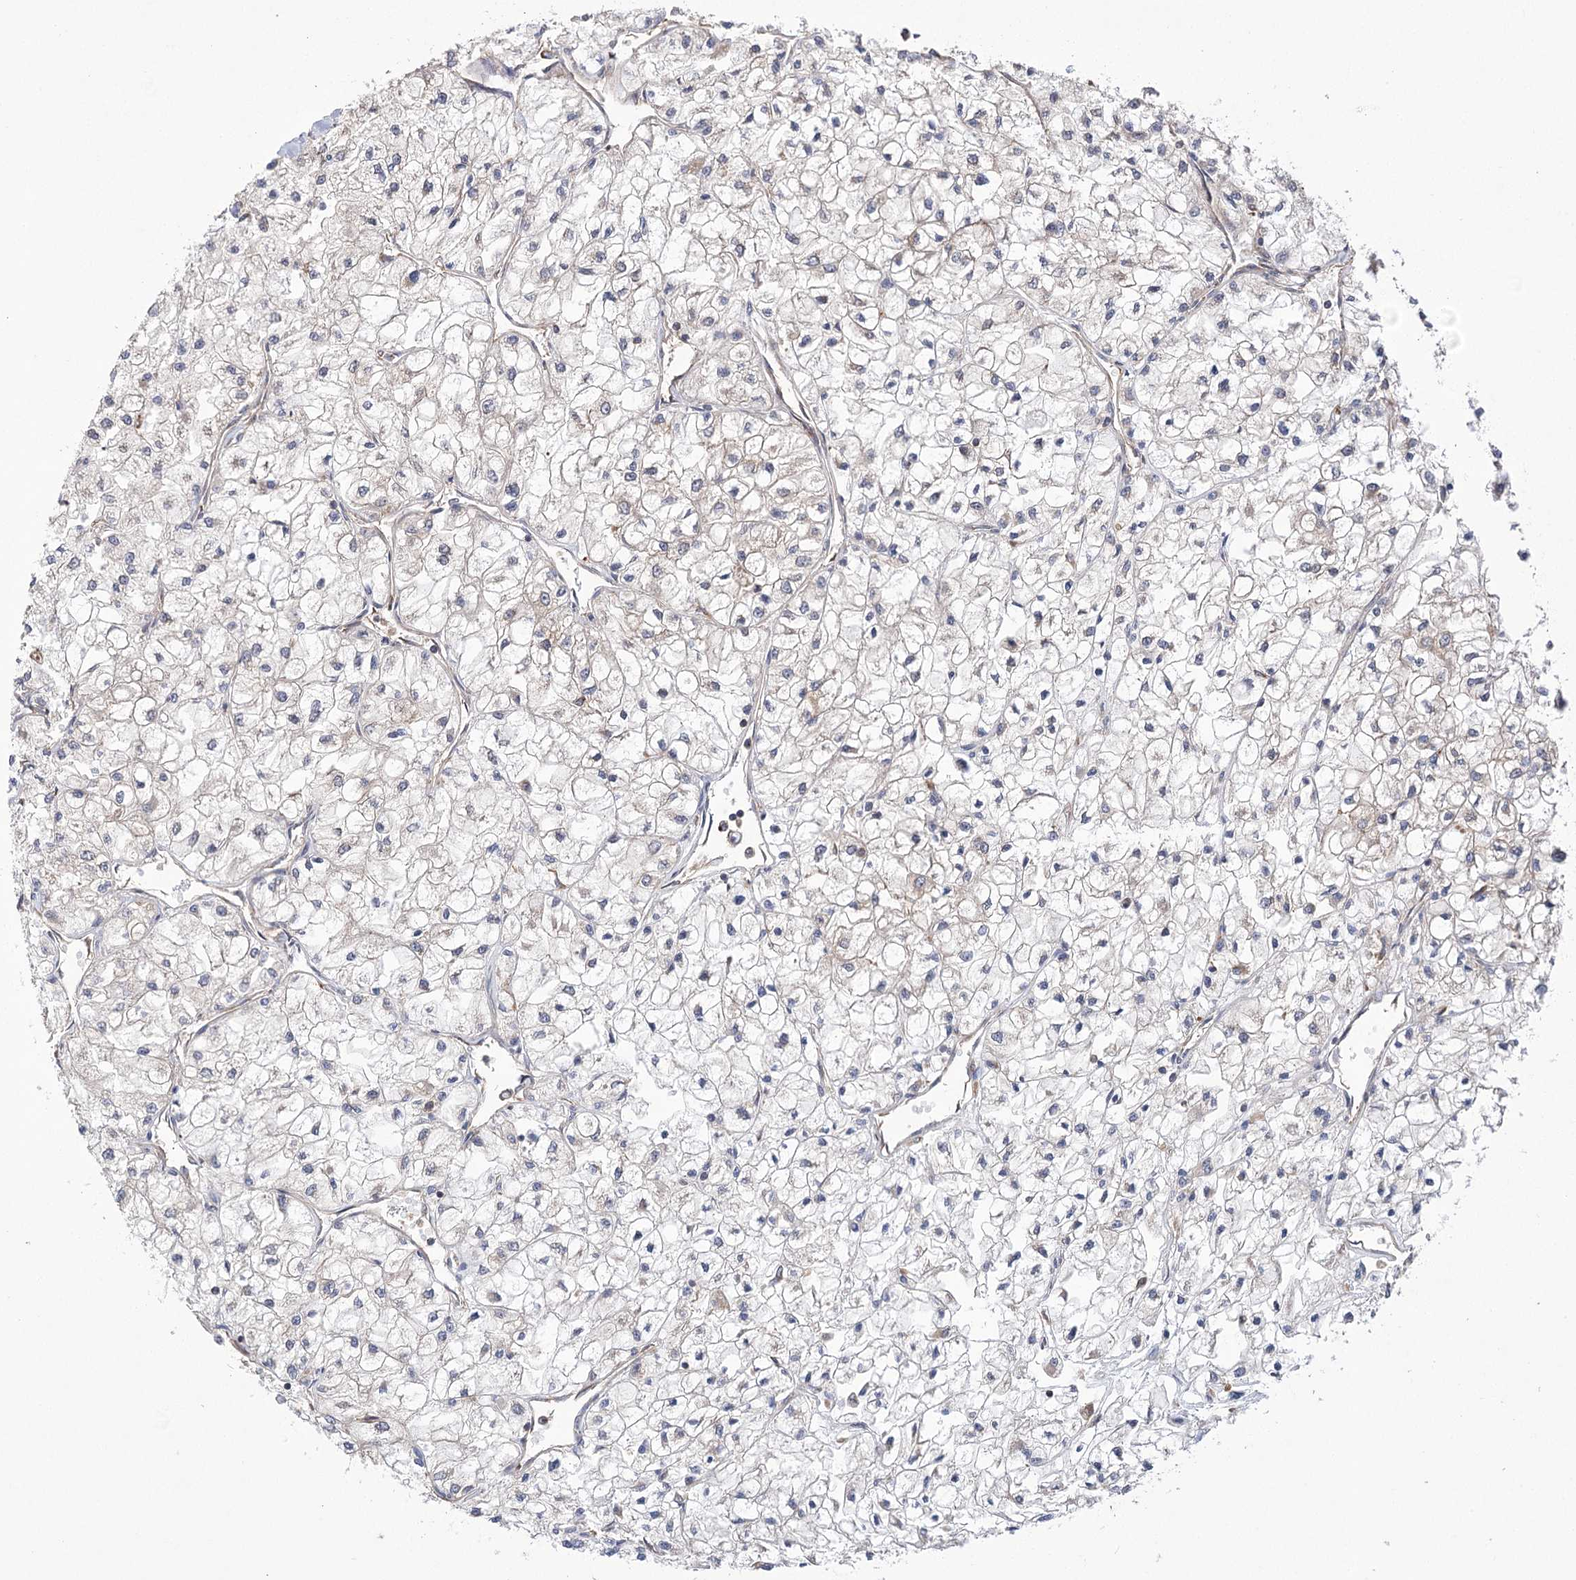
{"staining": {"intensity": "negative", "quantity": "none", "location": "none"}, "tissue": "renal cancer", "cell_type": "Tumor cells", "image_type": "cancer", "snomed": [{"axis": "morphology", "description": "Adenocarcinoma, NOS"}, {"axis": "topography", "description": "Kidney"}], "caption": "A histopathology image of human renal cancer (adenocarcinoma) is negative for staining in tumor cells.", "gene": "VPS37B", "patient": {"sex": "male", "age": 80}}